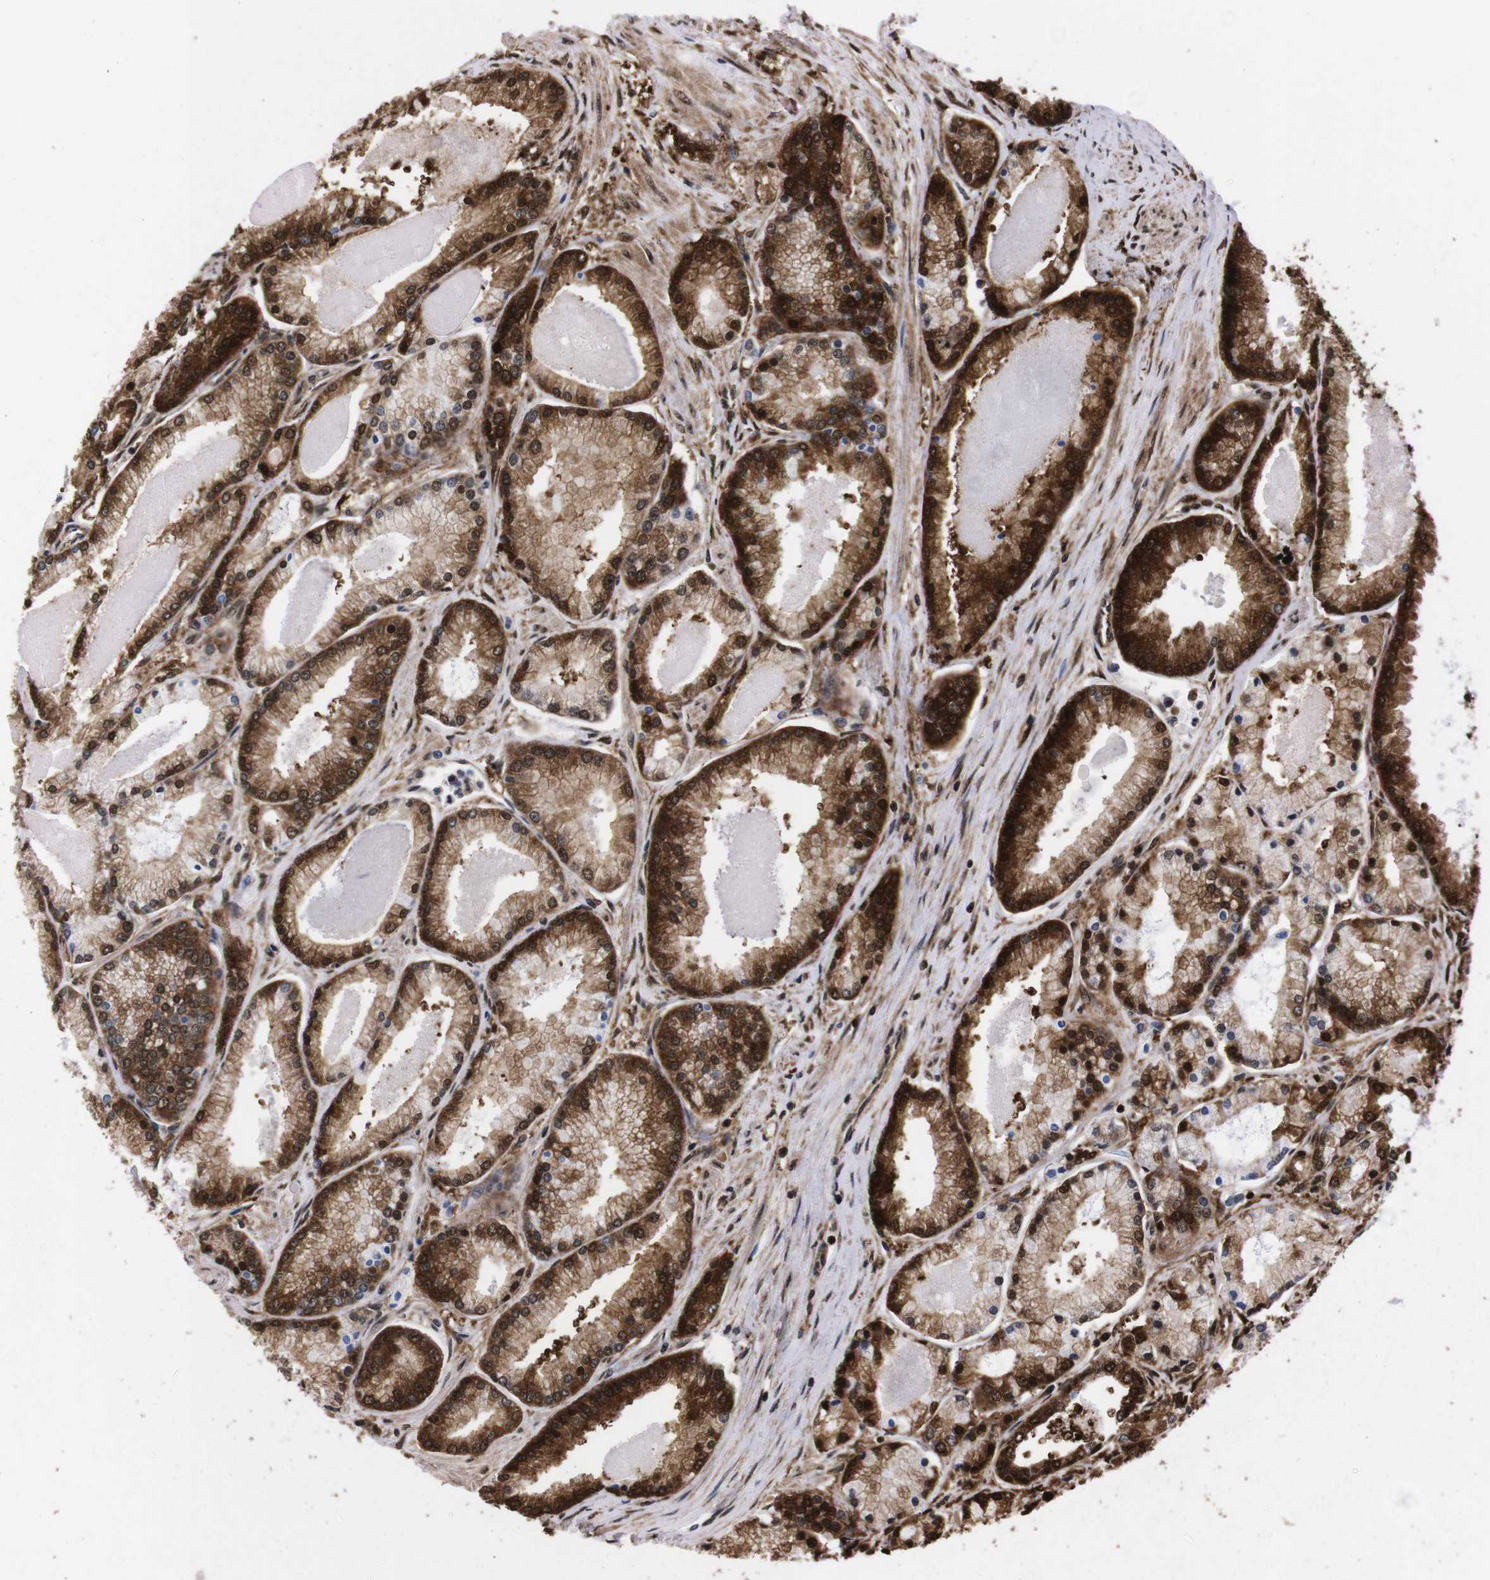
{"staining": {"intensity": "strong", "quantity": ">75%", "location": "cytoplasmic/membranous,nuclear"}, "tissue": "prostate cancer", "cell_type": "Tumor cells", "image_type": "cancer", "snomed": [{"axis": "morphology", "description": "Adenocarcinoma, High grade"}, {"axis": "topography", "description": "Prostate"}], "caption": "Tumor cells reveal high levels of strong cytoplasmic/membranous and nuclear positivity in about >75% of cells in human prostate cancer.", "gene": "UBQLN2", "patient": {"sex": "male", "age": 61}}